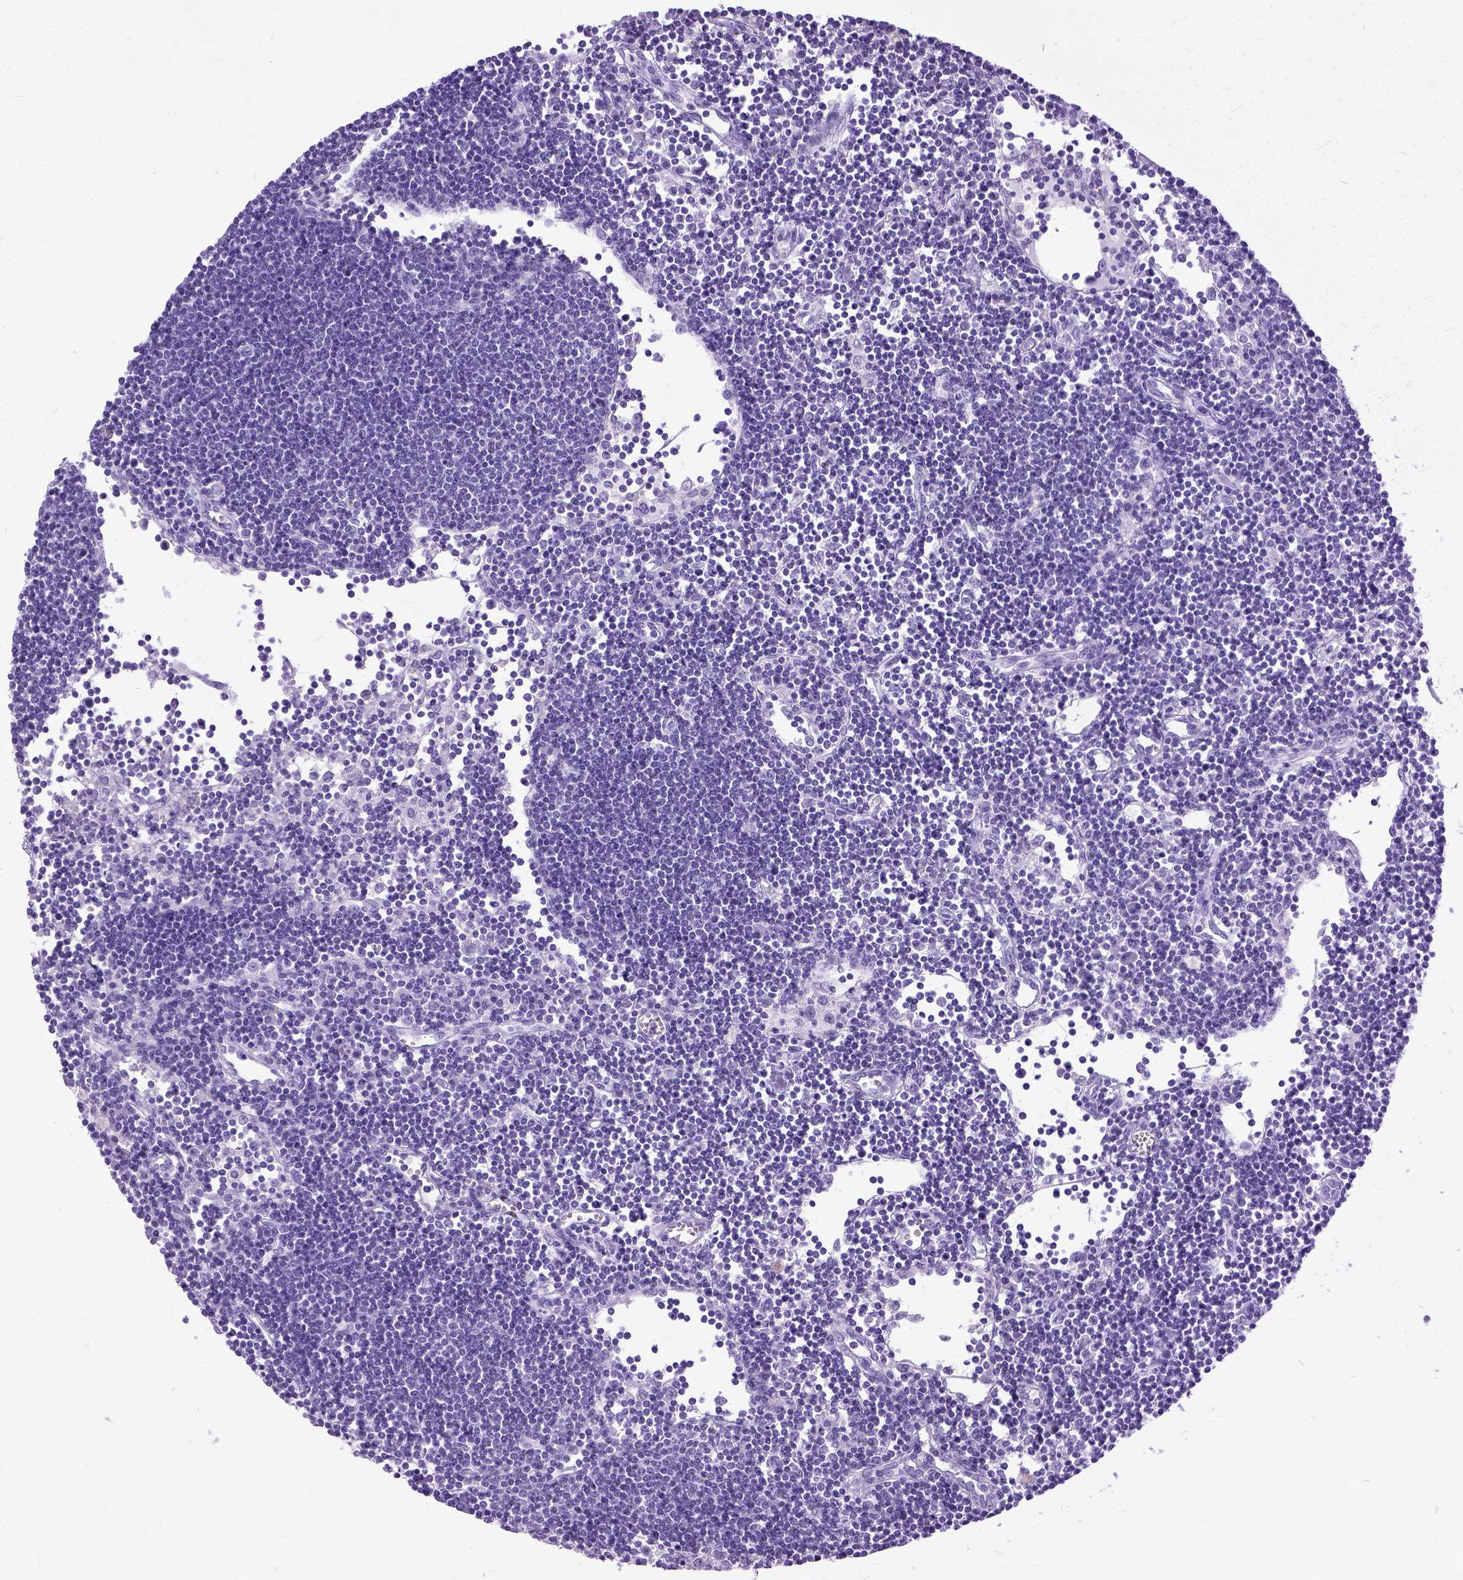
{"staining": {"intensity": "negative", "quantity": "none", "location": "none"}, "tissue": "lymph node", "cell_type": "Germinal center cells", "image_type": "normal", "snomed": [{"axis": "morphology", "description": "Normal tissue, NOS"}, {"axis": "topography", "description": "Lymph node"}], "caption": "Lymph node was stained to show a protein in brown. There is no significant staining in germinal center cells. (IHC, brightfield microscopy, high magnification).", "gene": "GNGT1", "patient": {"sex": "female", "age": 65}}